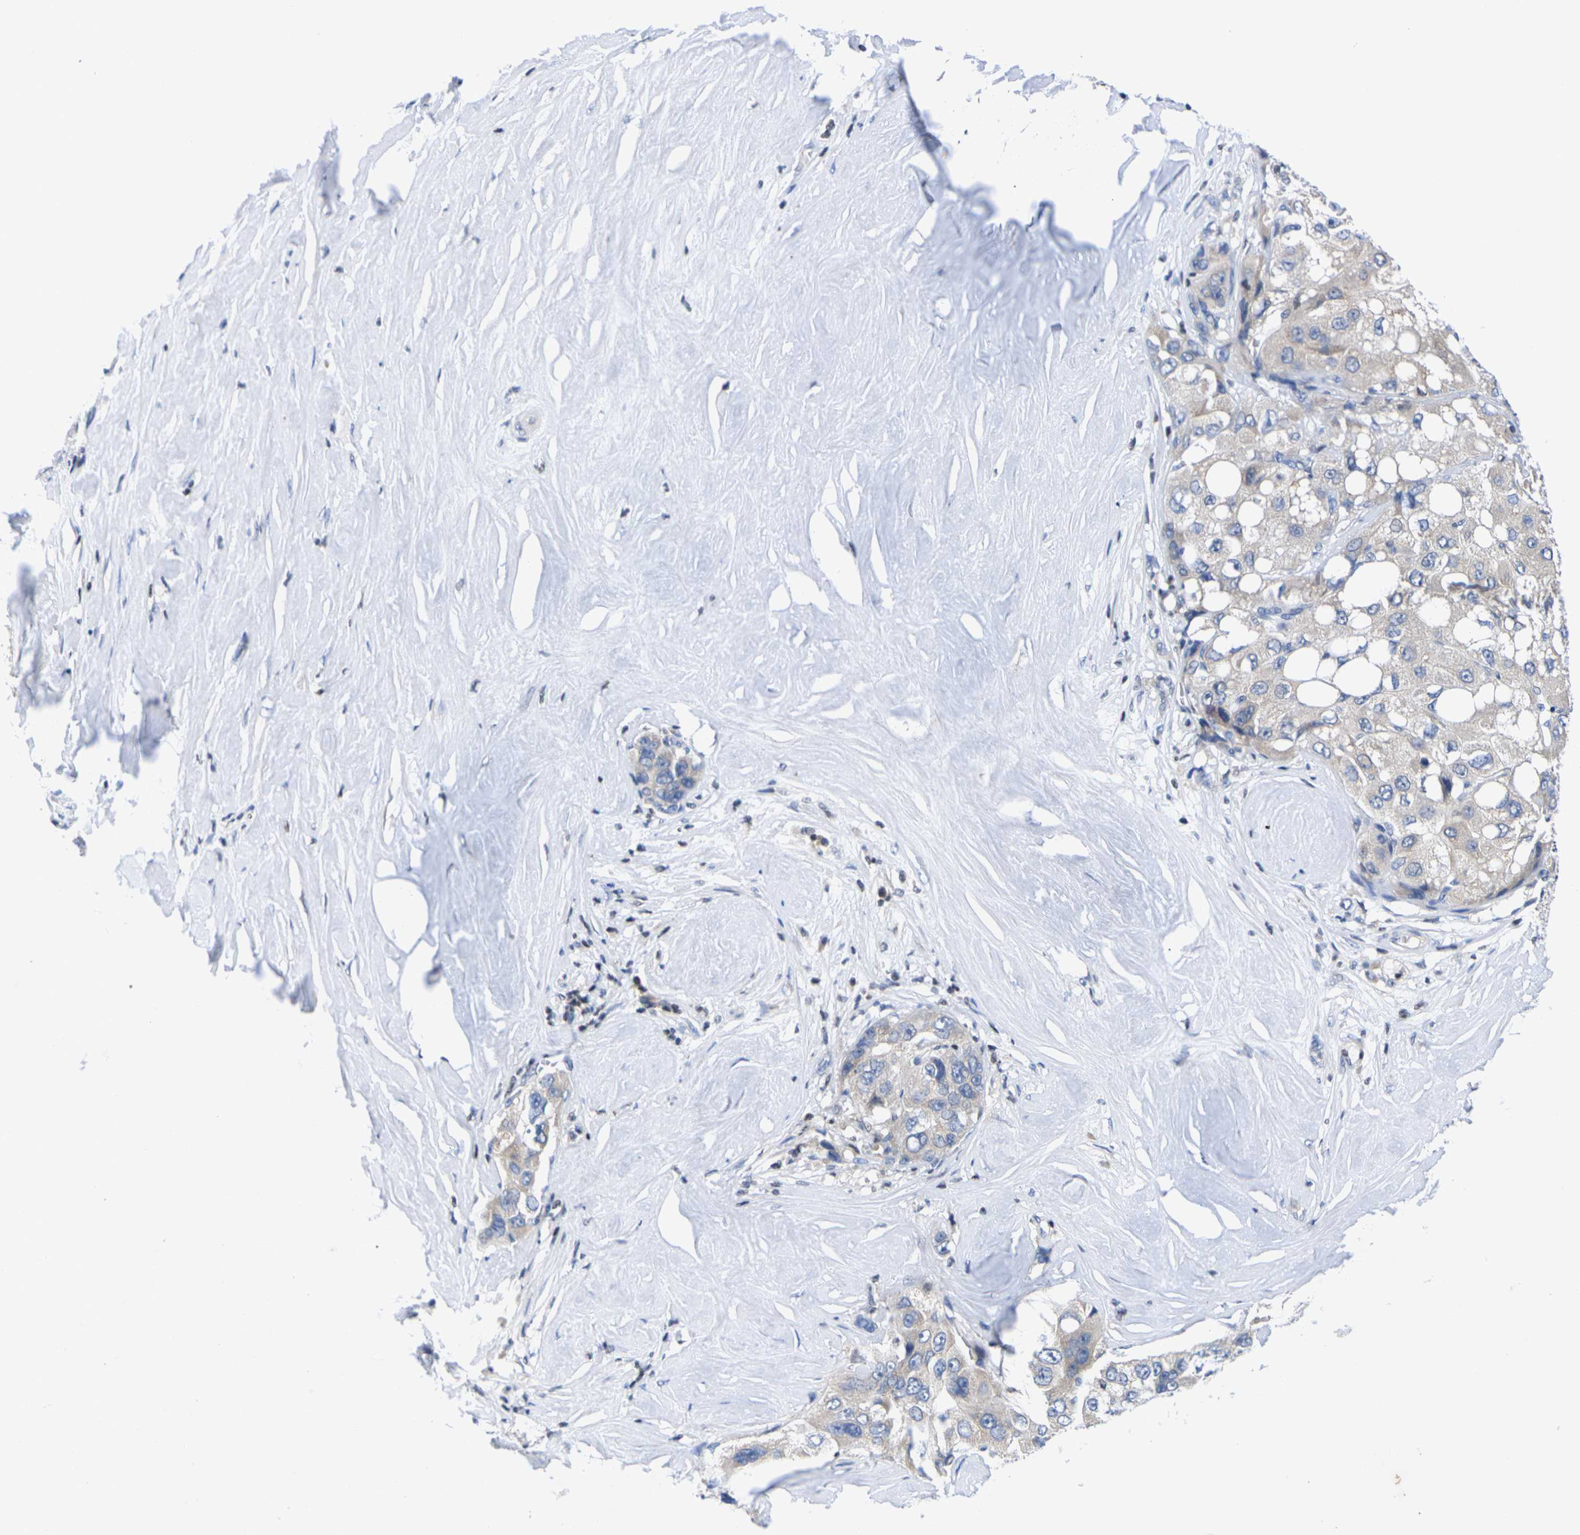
{"staining": {"intensity": "weak", "quantity": "25%-75%", "location": "cytoplasmic/membranous"}, "tissue": "liver cancer", "cell_type": "Tumor cells", "image_type": "cancer", "snomed": [{"axis": "morphology", "description": "Carcinoma, Hepatocellular, NOS"}, {"axis": "topography", "description": "Liver"}], "caption": "Protein staining of liver hepatocellular carcinoma tissue displays weak cytoplasmic/membranous positivity in about 25%-75% of tumor cells.", "gene": "IKZF1", "patient": {"sex": "male", "age": 80}}